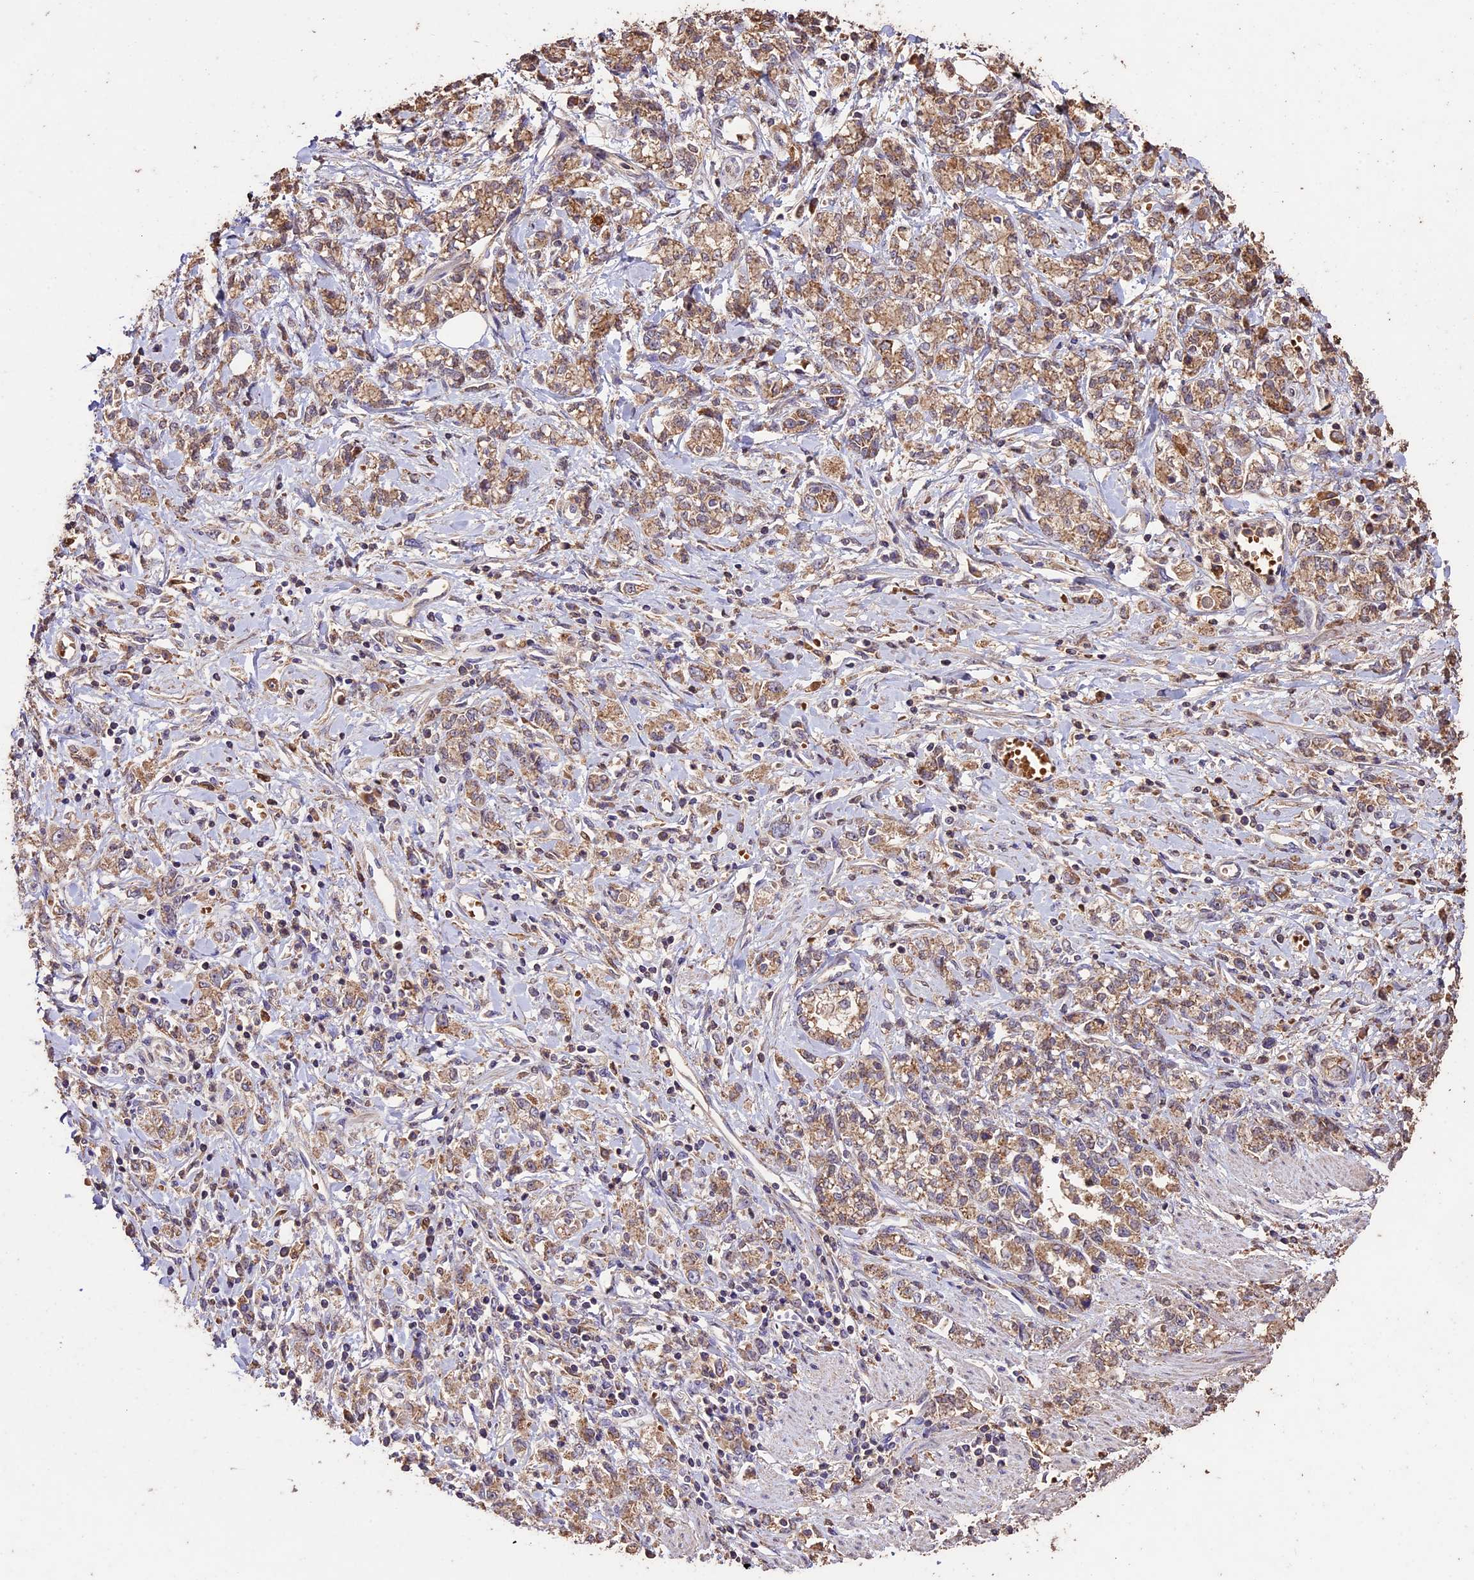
{"staining": {"intensity": "moderate", "quantity": ">75%", "location": "cytoplasmic/membranous"}, "tissue": "stomach cancer", "cell_type": "Tumor cells", "image_type": "cancer", "snomed": [{"axis": "morphology", "description": "Adenocarcinoma, NOS"}, {"axis": "topography", "description": "Stomach"}], "caption": "Human stomach cancer (adenocarcinoma) stained with a protein marker shows moderate staining in tumor cells.", "gene": "CRLF1", "patient": {"sex": "female", "age": 76}}